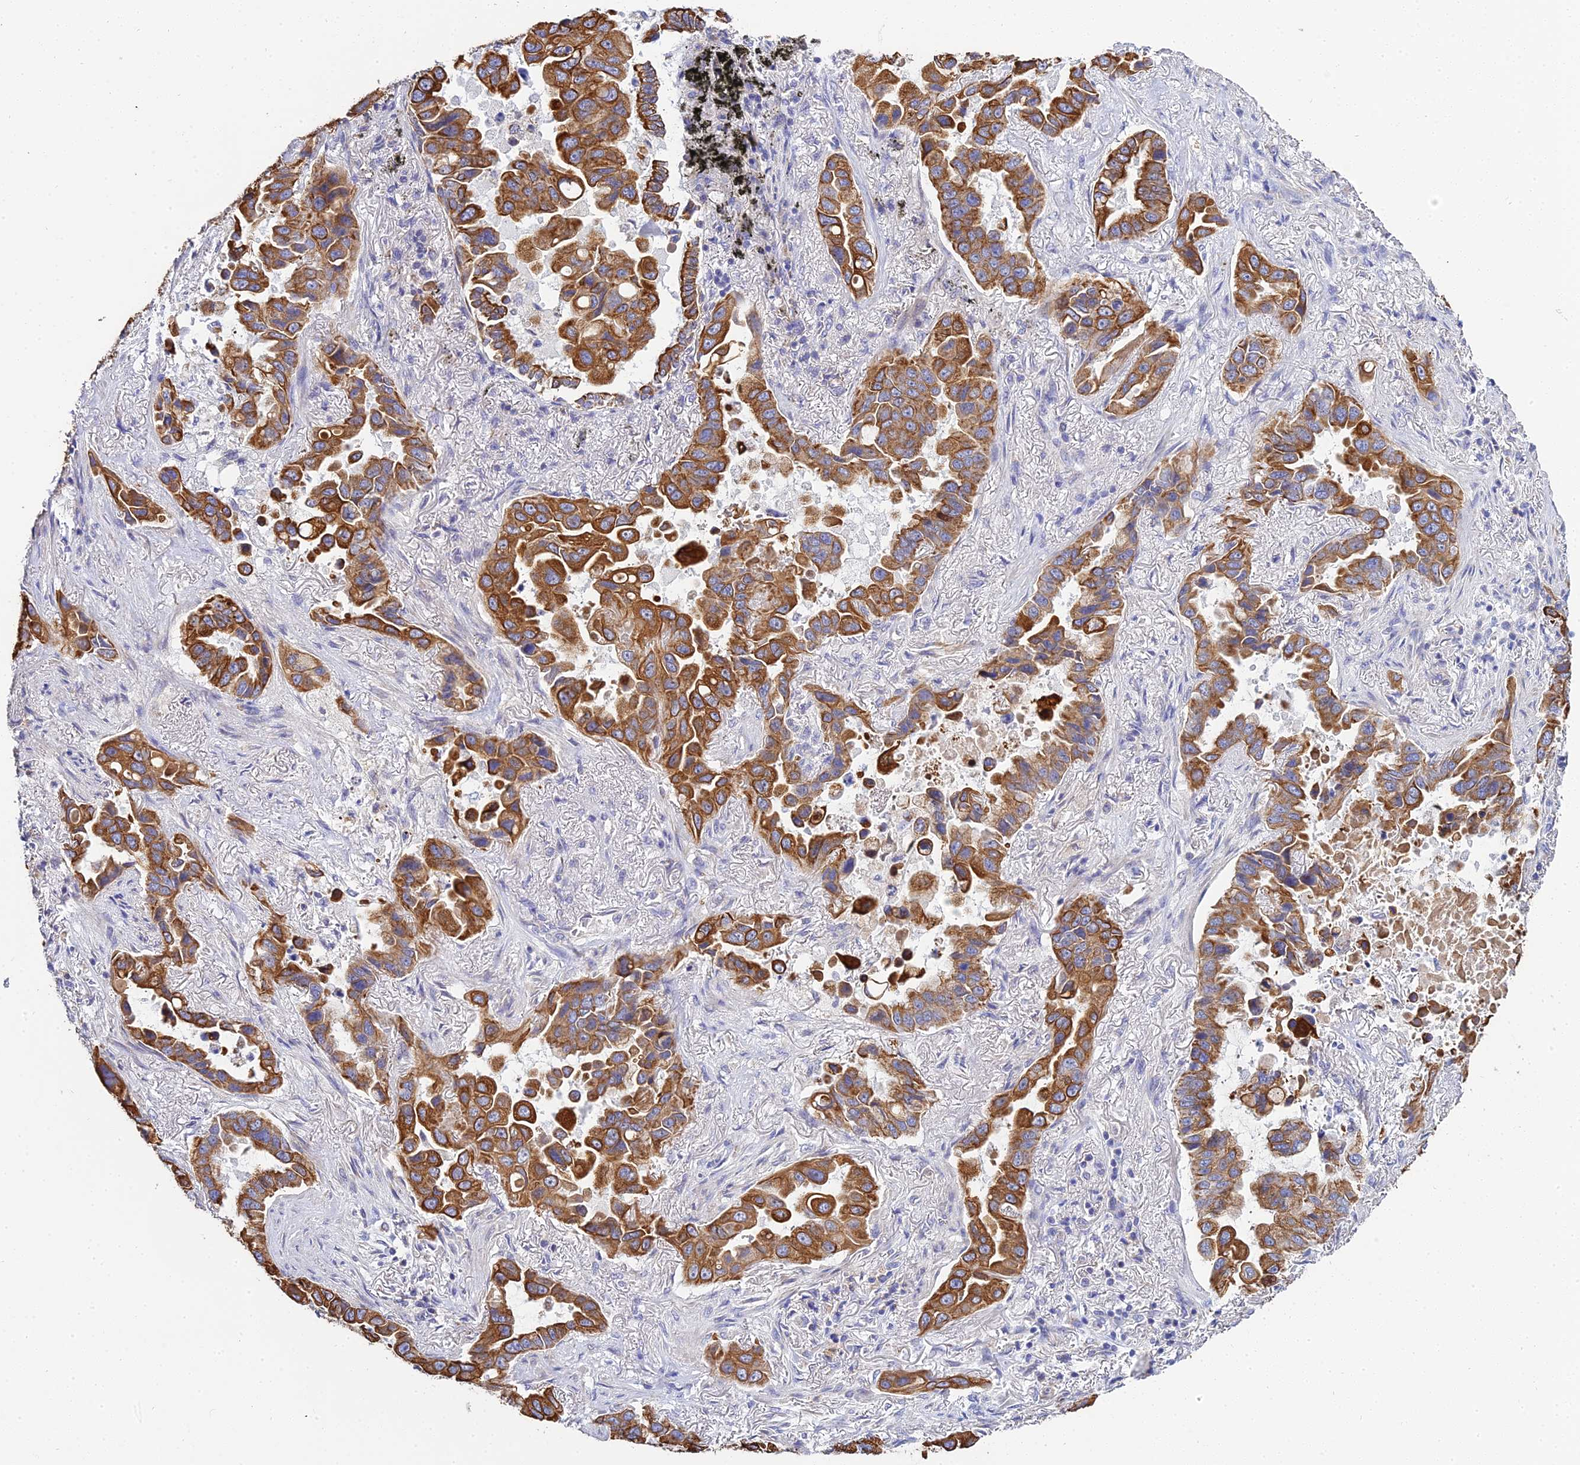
{"staining": {"intensity": "strong", "quantity": ">75%", "location": "cytoplasmic/membranous"}, "tissue": "lung cancer", "cell_type": "Tumor cells", "image_type": "cancer", "snomed": [{"axis": "morphology", "description": "Adenocarcinoma, NOS"}, {"axis": "topography", "description": "Lung"}], "caption": "Human lung adenocarcinoma stained with a protein marker shows strong staining in tumor cells.", "gene": "ZXDA", "patient": {"sex": "male", "age": 64}}